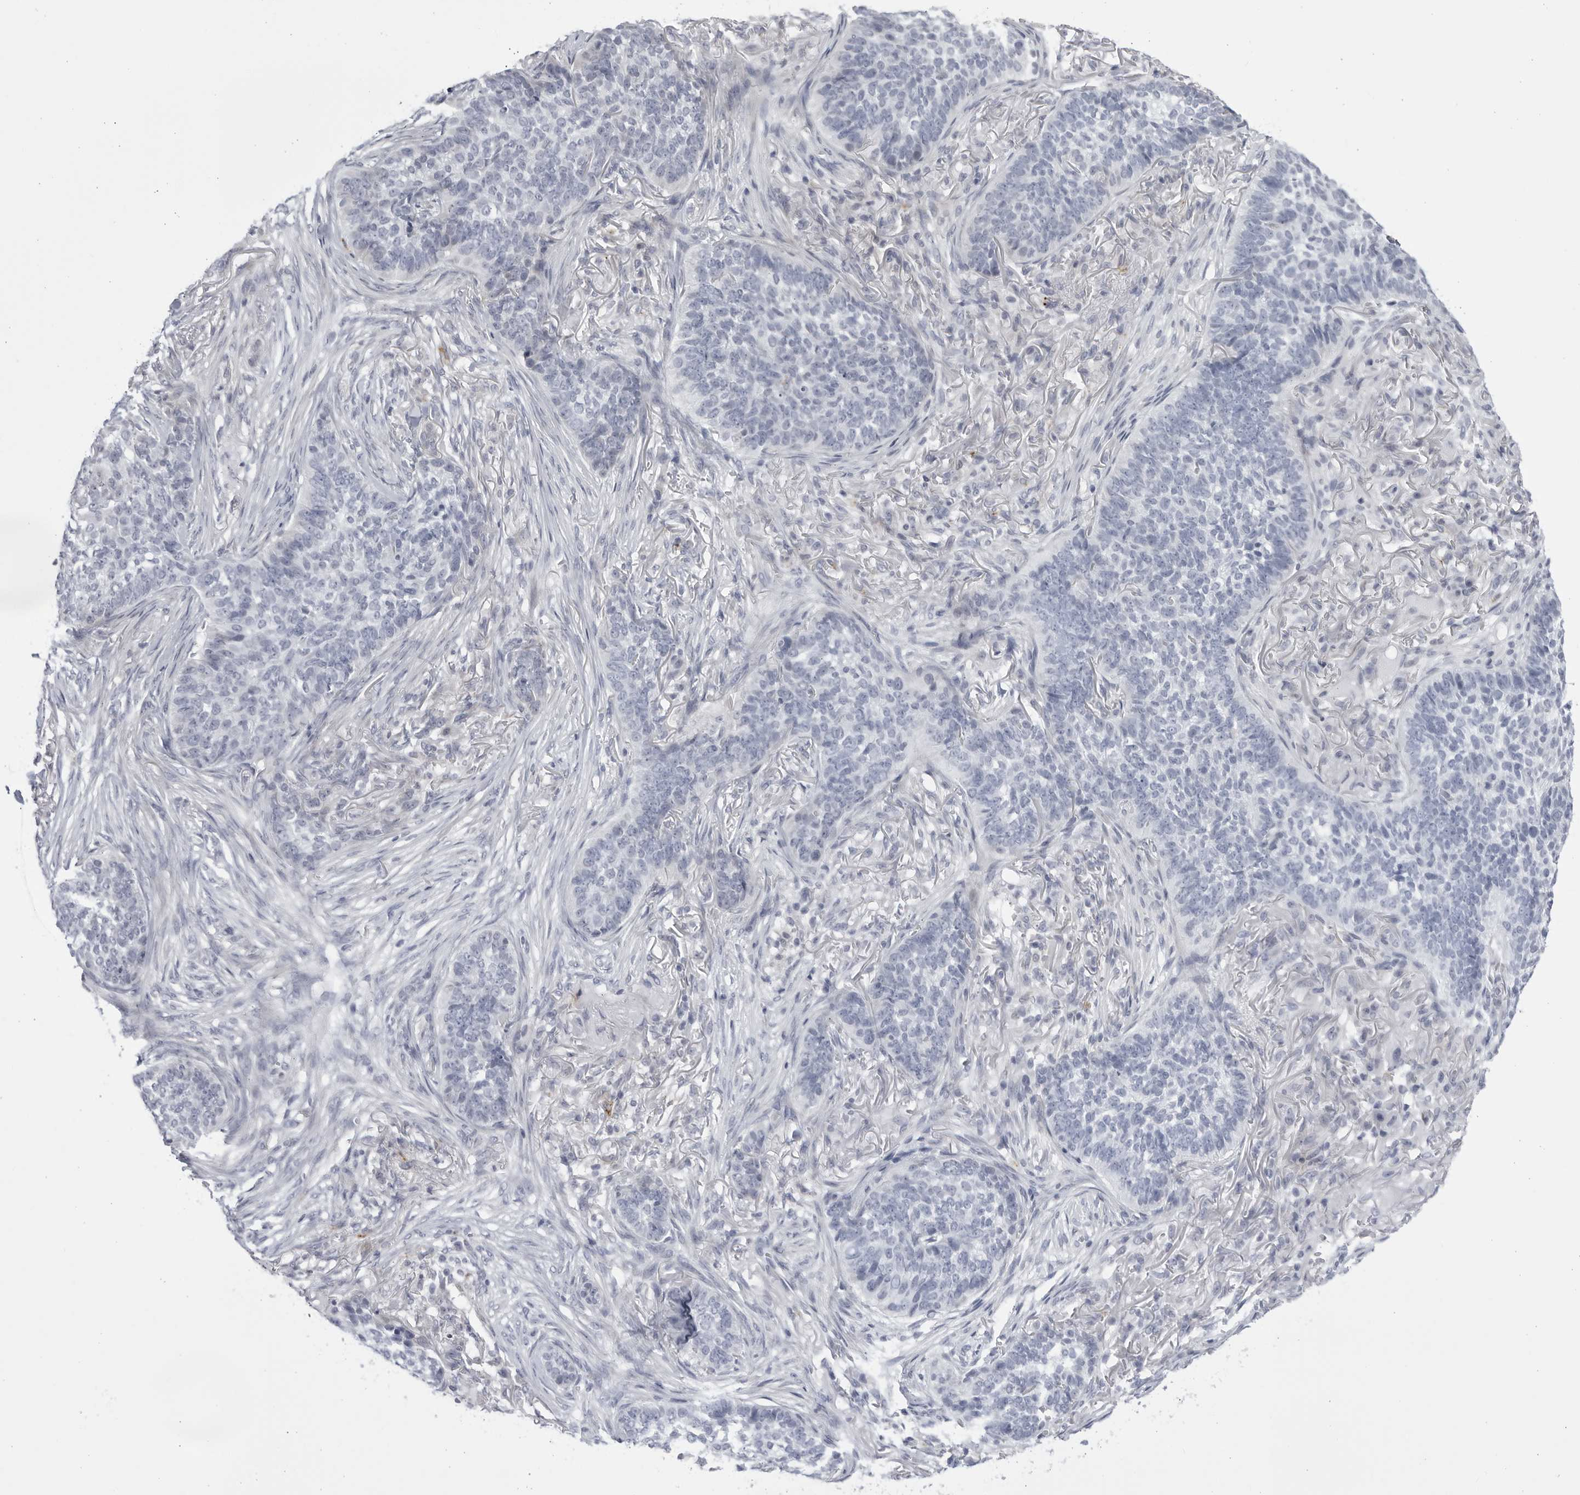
{"staining": {"intensity": "negative", "quantity": "none", "location": "none"}, "tissue": "skin cancer", "cell_type": "Tumor cells", "image_type": "cancer", "snomed": [{"axis": "morphology", "description": "Basal cell carcinoma"}, {"axis": "topography", "description": "Skin"}], "caption": "Tumor cells show no significant protein staining in skin cancer.", "gene": "CCDC181", "patient": {"sex": "male", "age": 85}}